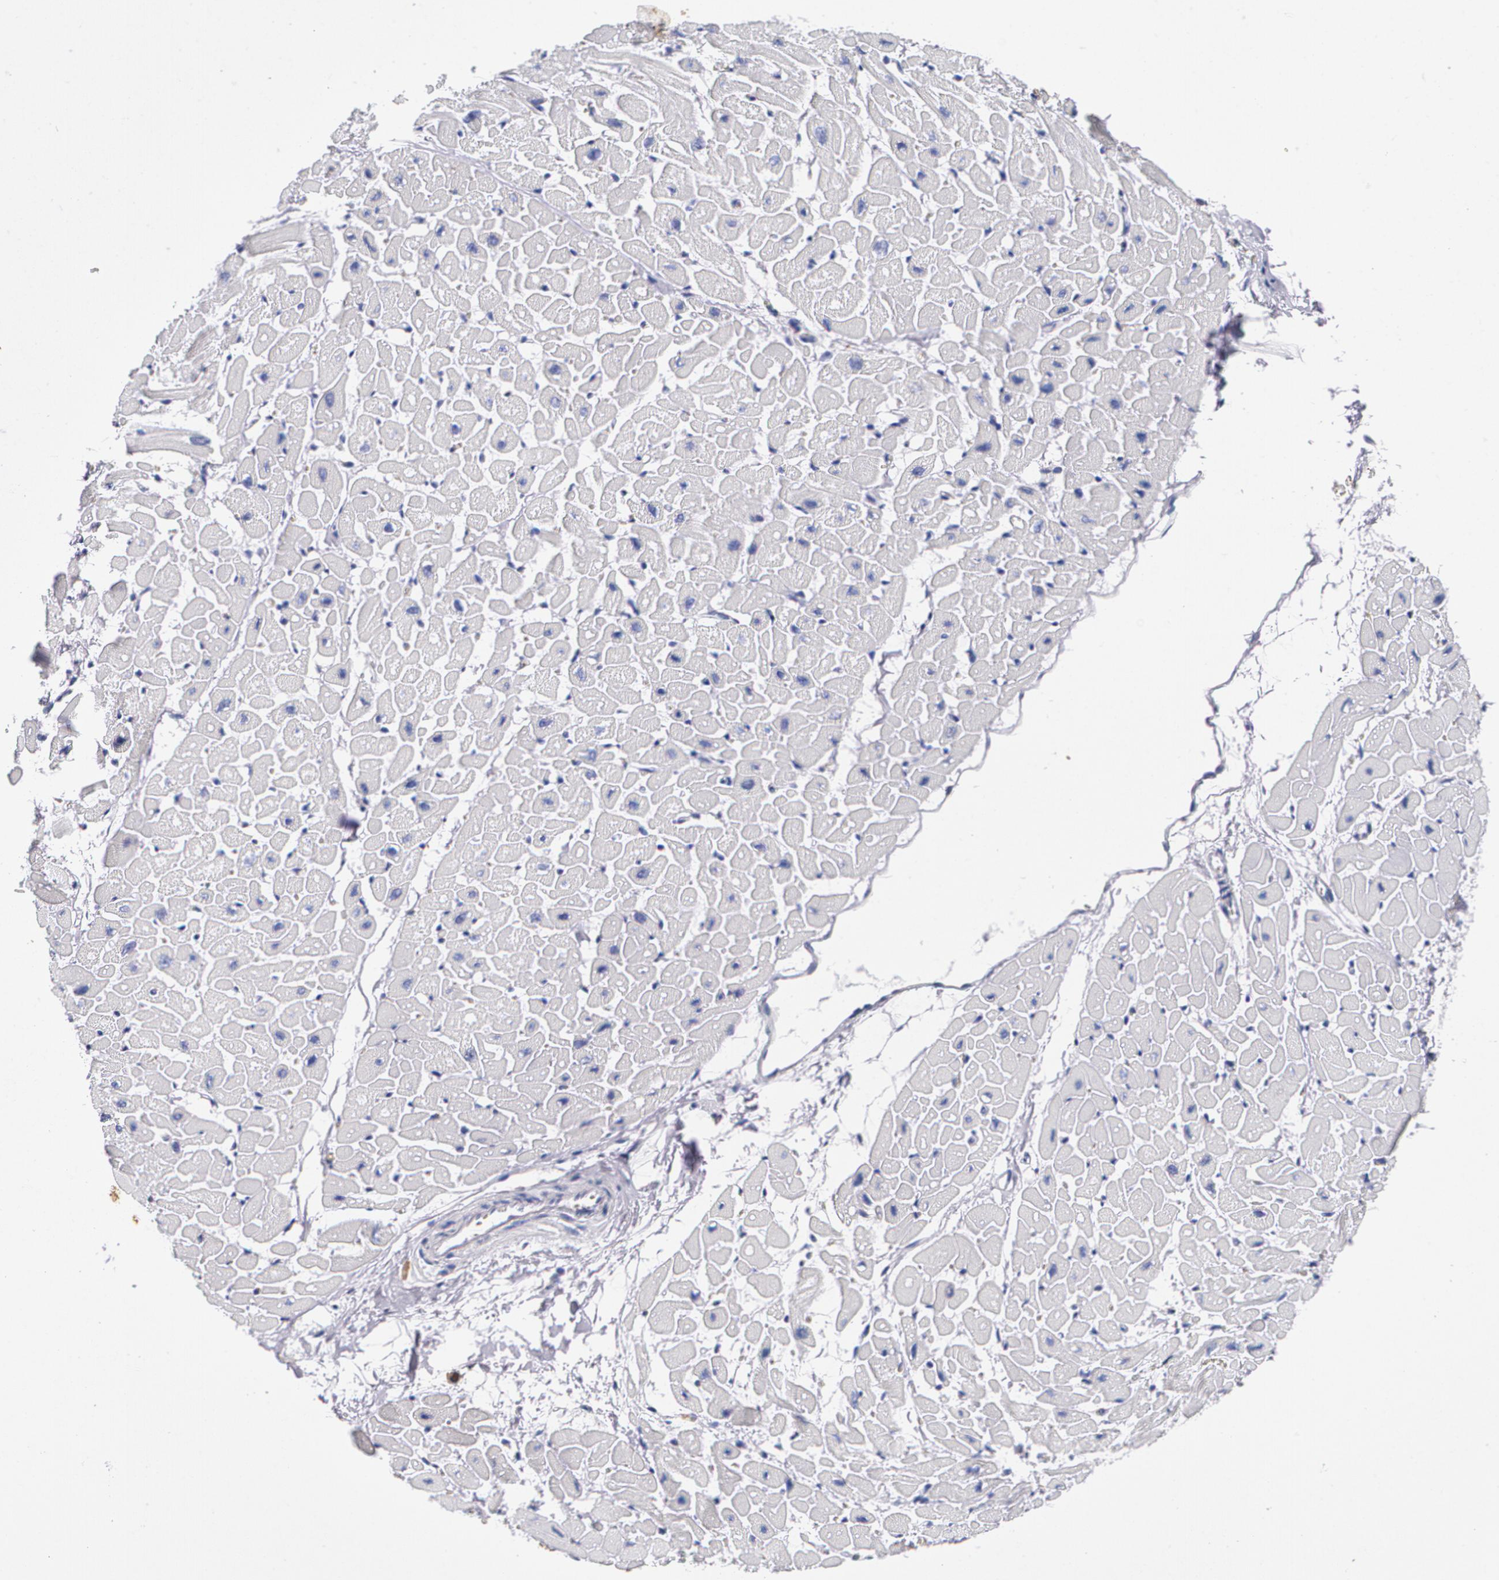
{"staining": {"intensity": "negative", "quantity": "none", "location": "none"}, "tissue": "heart muscle", "cell_type": "Cardiomyocytes", "image_type": "normal", "snomed": [{"axis": "morphology", "description": "Normal tissue, NOS"}, {"axis": "topography", "description": "Heart"}], "caption": "DAB immunohistochemical staining of benign human heart muscle exhibits no significant staining in cardiomyocytes.", "gene": "S100A8", "patient": {"sex": "male", "age": 45}}